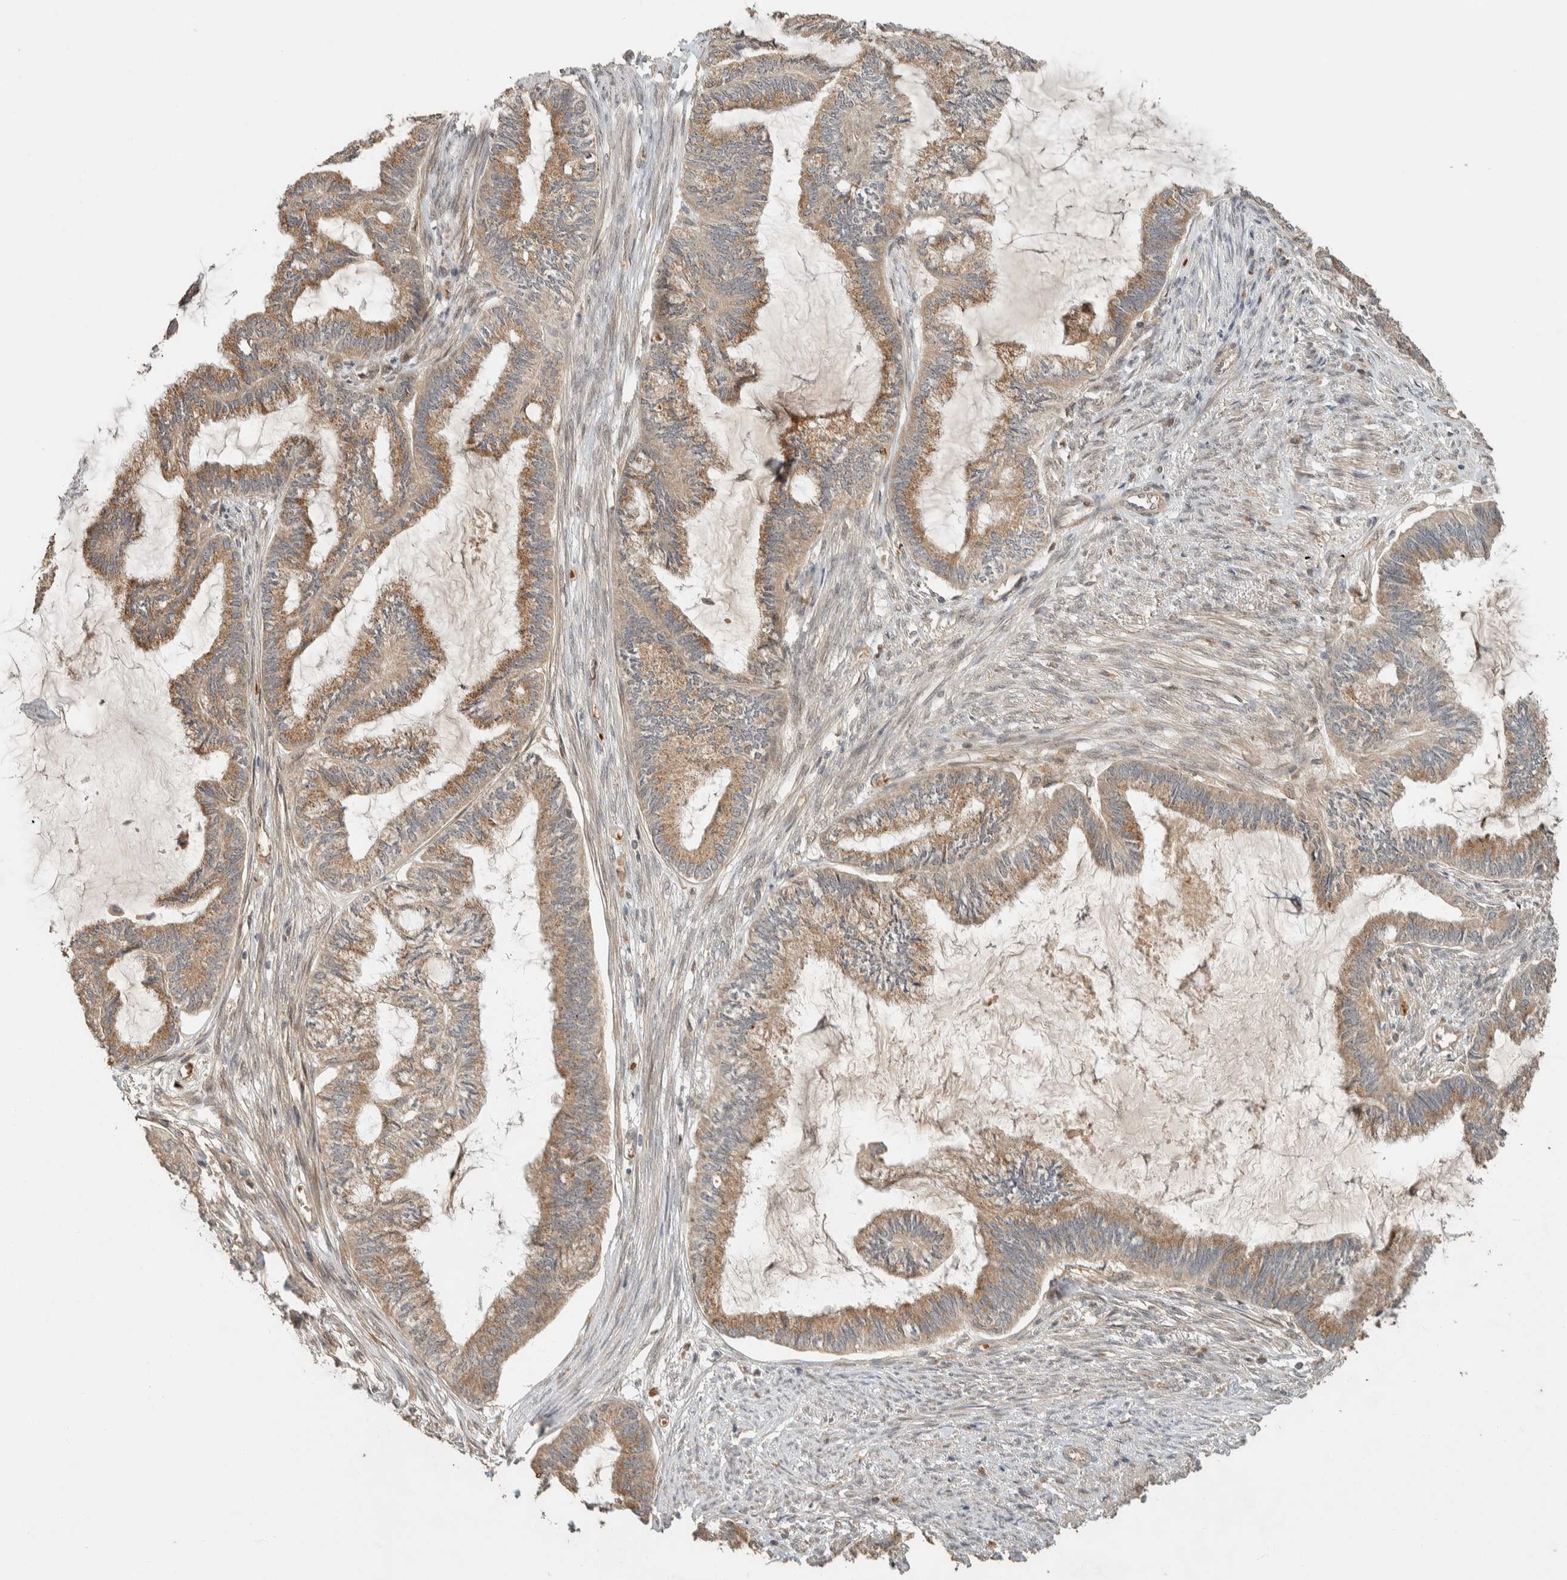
{"staining": {"intensity": "moderate", "quantity": ">75%", "location": "cytoplasmic/membranous"}, "tissue": "endometrial cancer", "cell_type": "Tumor cells", "image_type": "cancer", "snomed": [{"axis": "morphology", "description": "Adenocarcinoma, NOS"}, {"axis": "topography", "description": "Endometrium"}], "caption": "Brown immunohistochemical staining in human endometrial cancer shows moderate cytoplasmic/membranous positivity in approximately >75% of tumor cells.", "gene": "ZBTB2", "patient": {"sex": "female", "age": 86}}